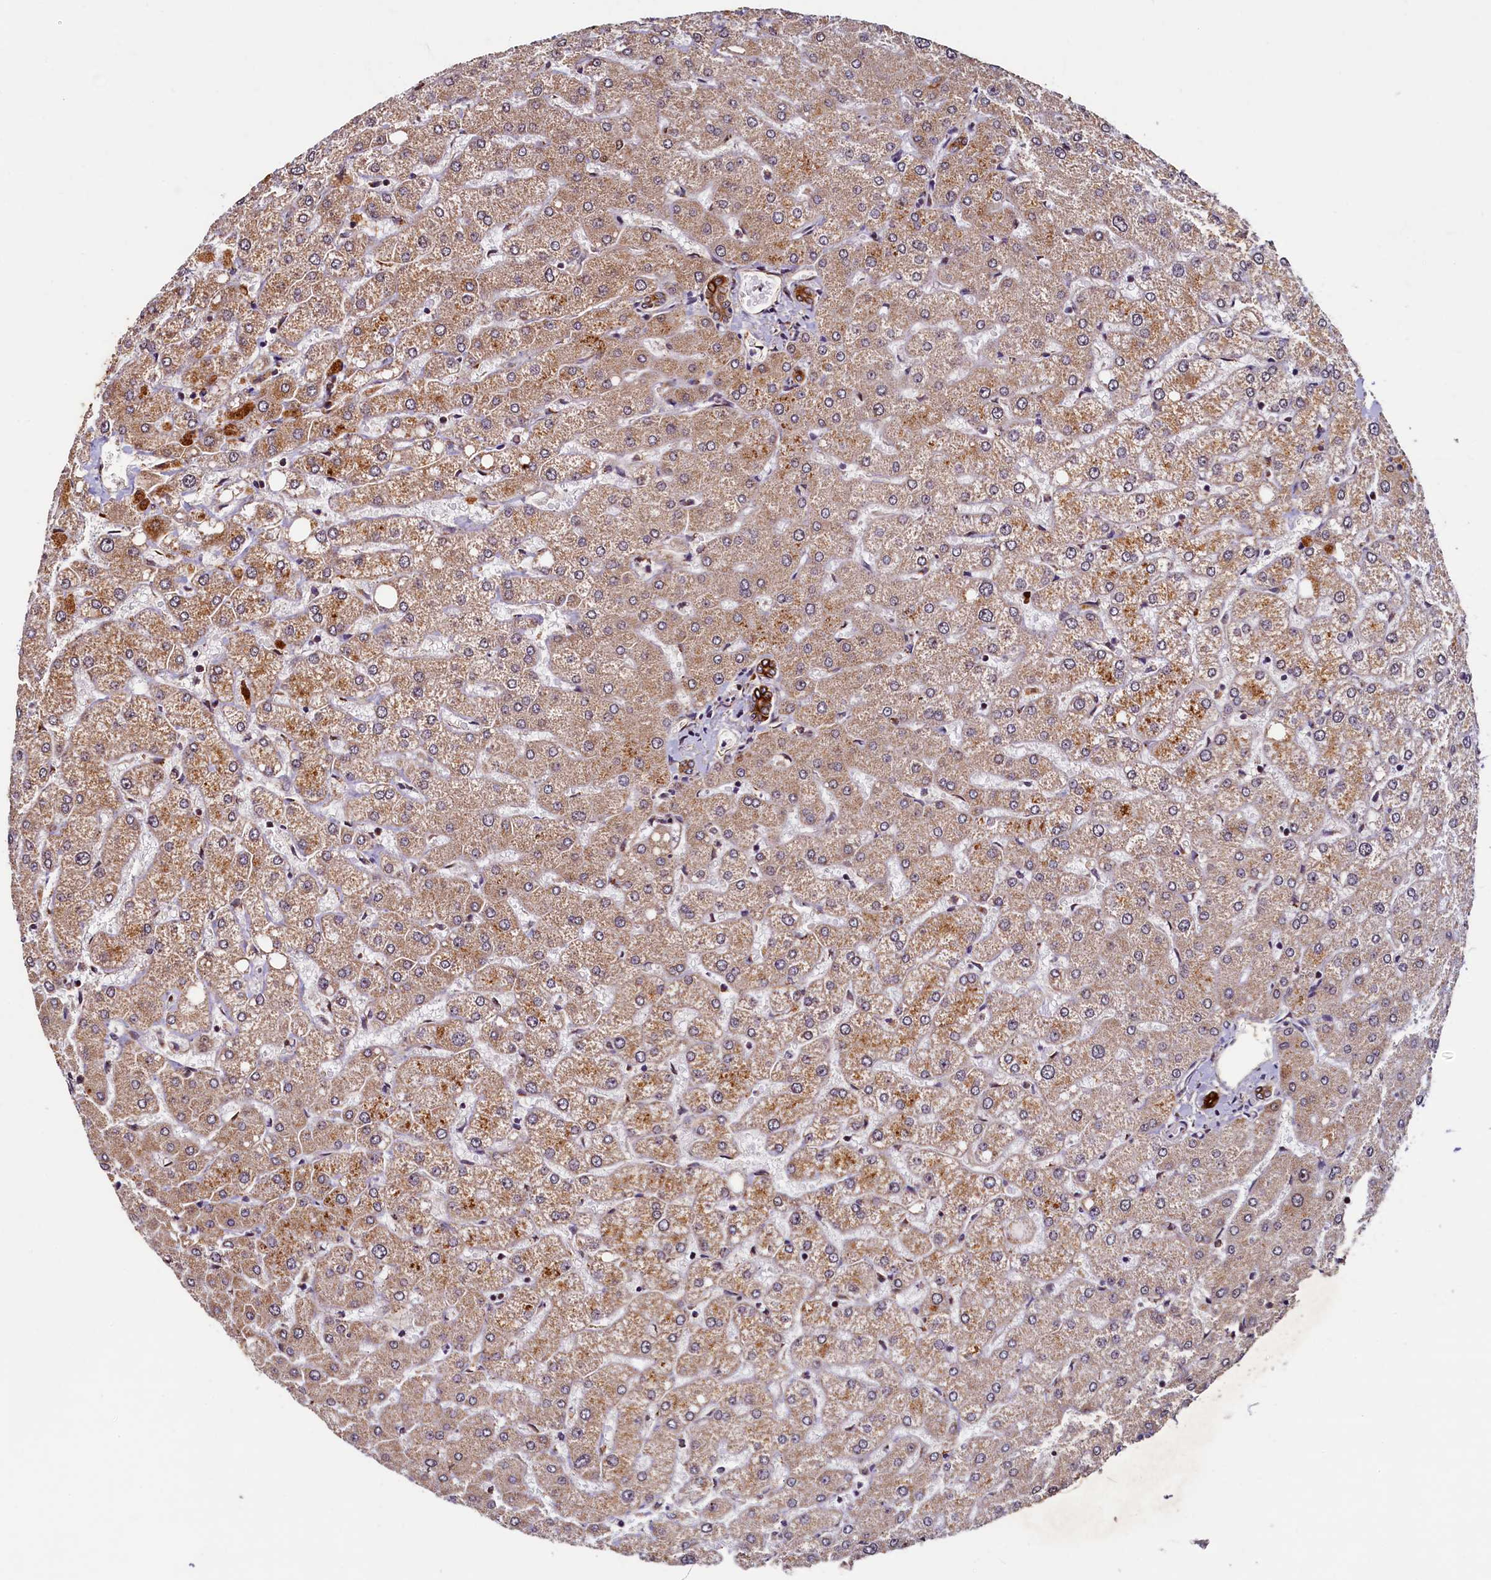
{"staining": {"intensity": "strong", "quantity": ">75%", "location": "cytoplasmic/membranous"}, "tissue": "liver", "cell_type": "Cholangiocytes", "image_type": "normal", "snomed": [{"axis": "morphology", "description": "Normal tissue, NOS"}, {"axis": "topography", "description": "Liver"}], "caption": "Human liver stained for a protein (brown) reveals strong cytoplasmic/membranous positive staining in approximately >75% of cholangiocytes.", "gene": "NCKAP5L", "patient": {"sex": "female", "age": 54}}